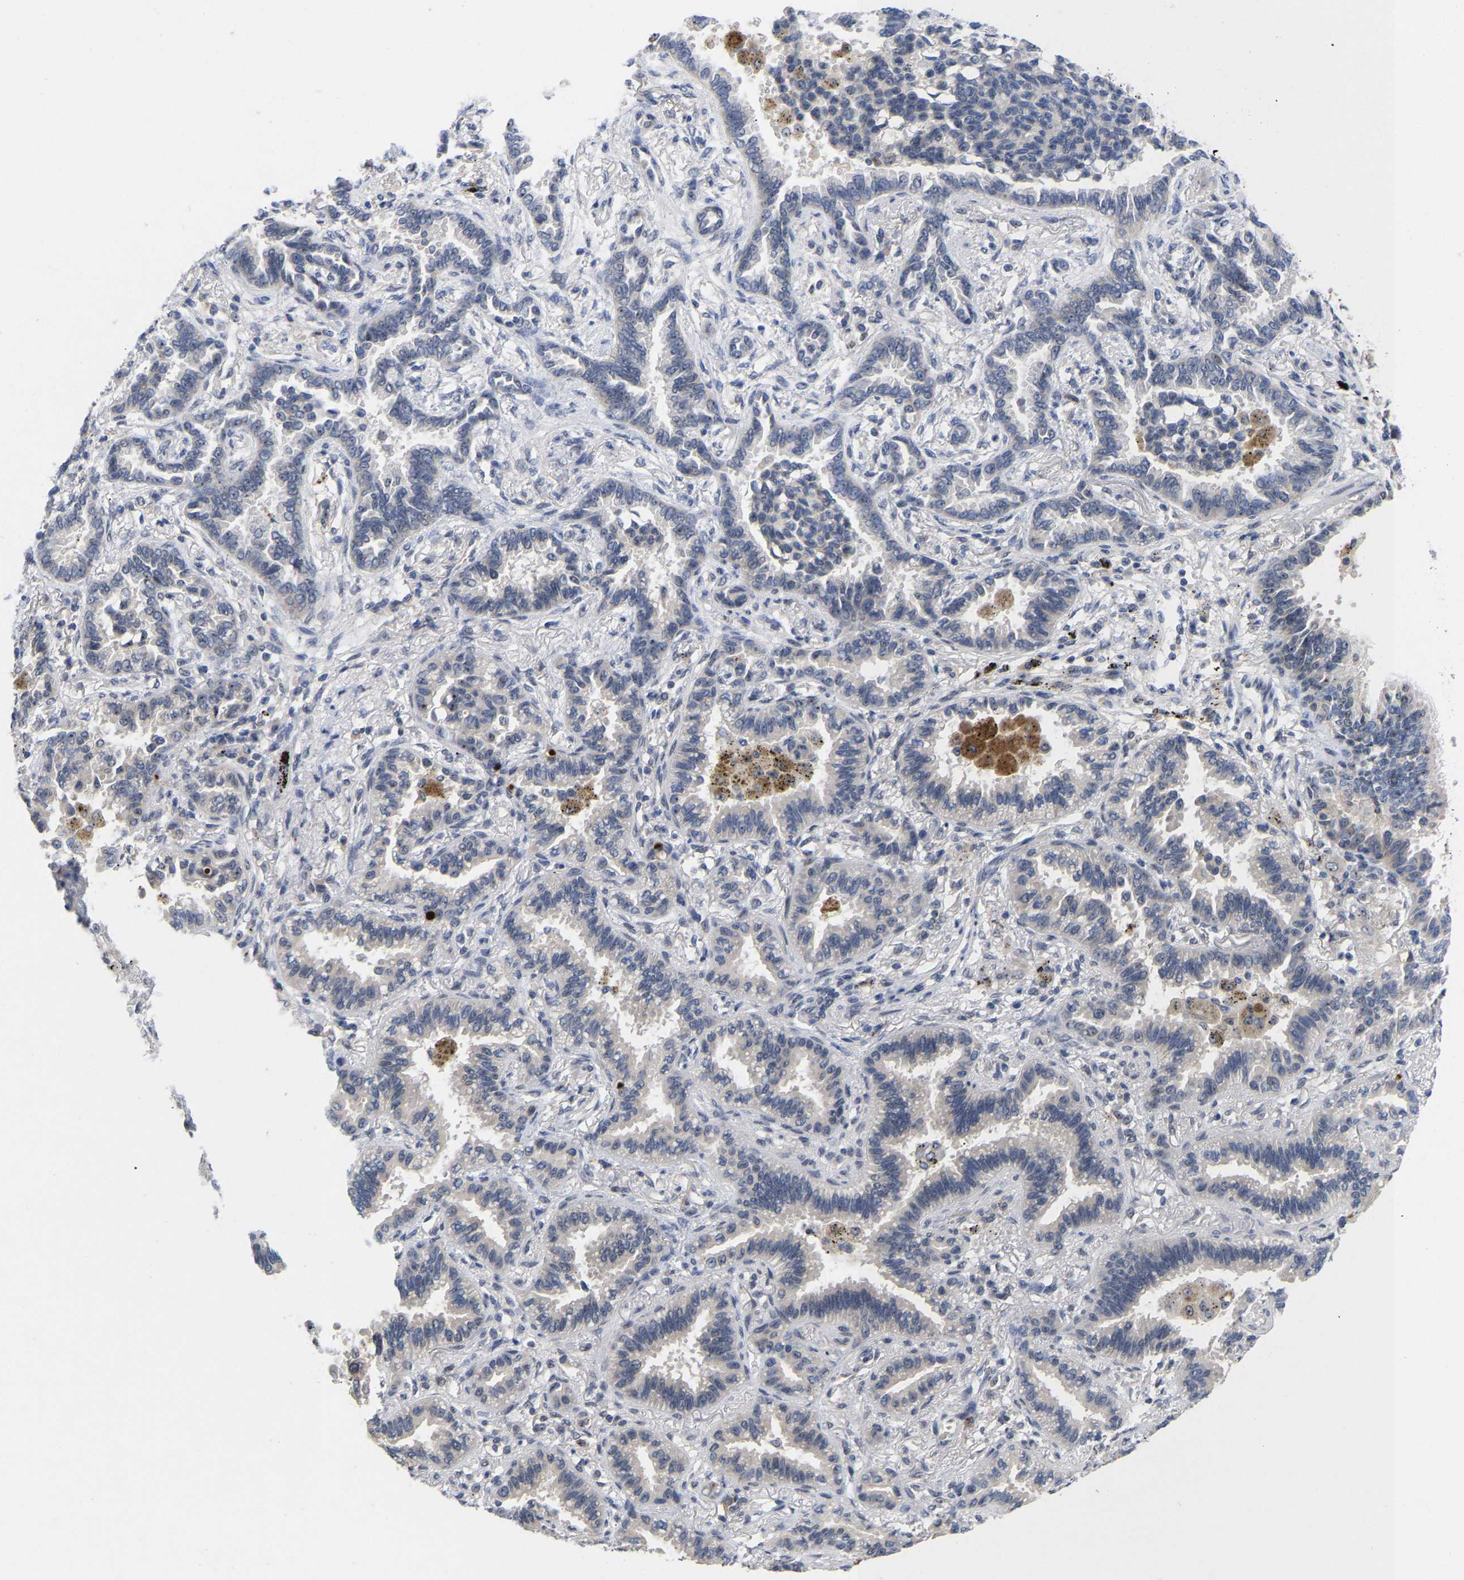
{"staining": {"intensity": "negative", "quantity": "none", "location": "none"}, "tissue": "lung cancer", "cell_type": "Tumor cells", "image_type": "cancer", "snomed": [{"axis": "morphology", "description": "Normal tissue, NOS"}, {"axis": "morphology", "description": "Adenocarcinoma, NOS"}, {"axis": "topography", "description": "Lung"}], "caption": "Immunohistochemistry photomicrograph of lung cancer (adenocarcinoma) stained for a protein (brown), which shows no staining in tumor cells.", "gene": "NLE1", "patient": {"sex": "male", "age": 59}}